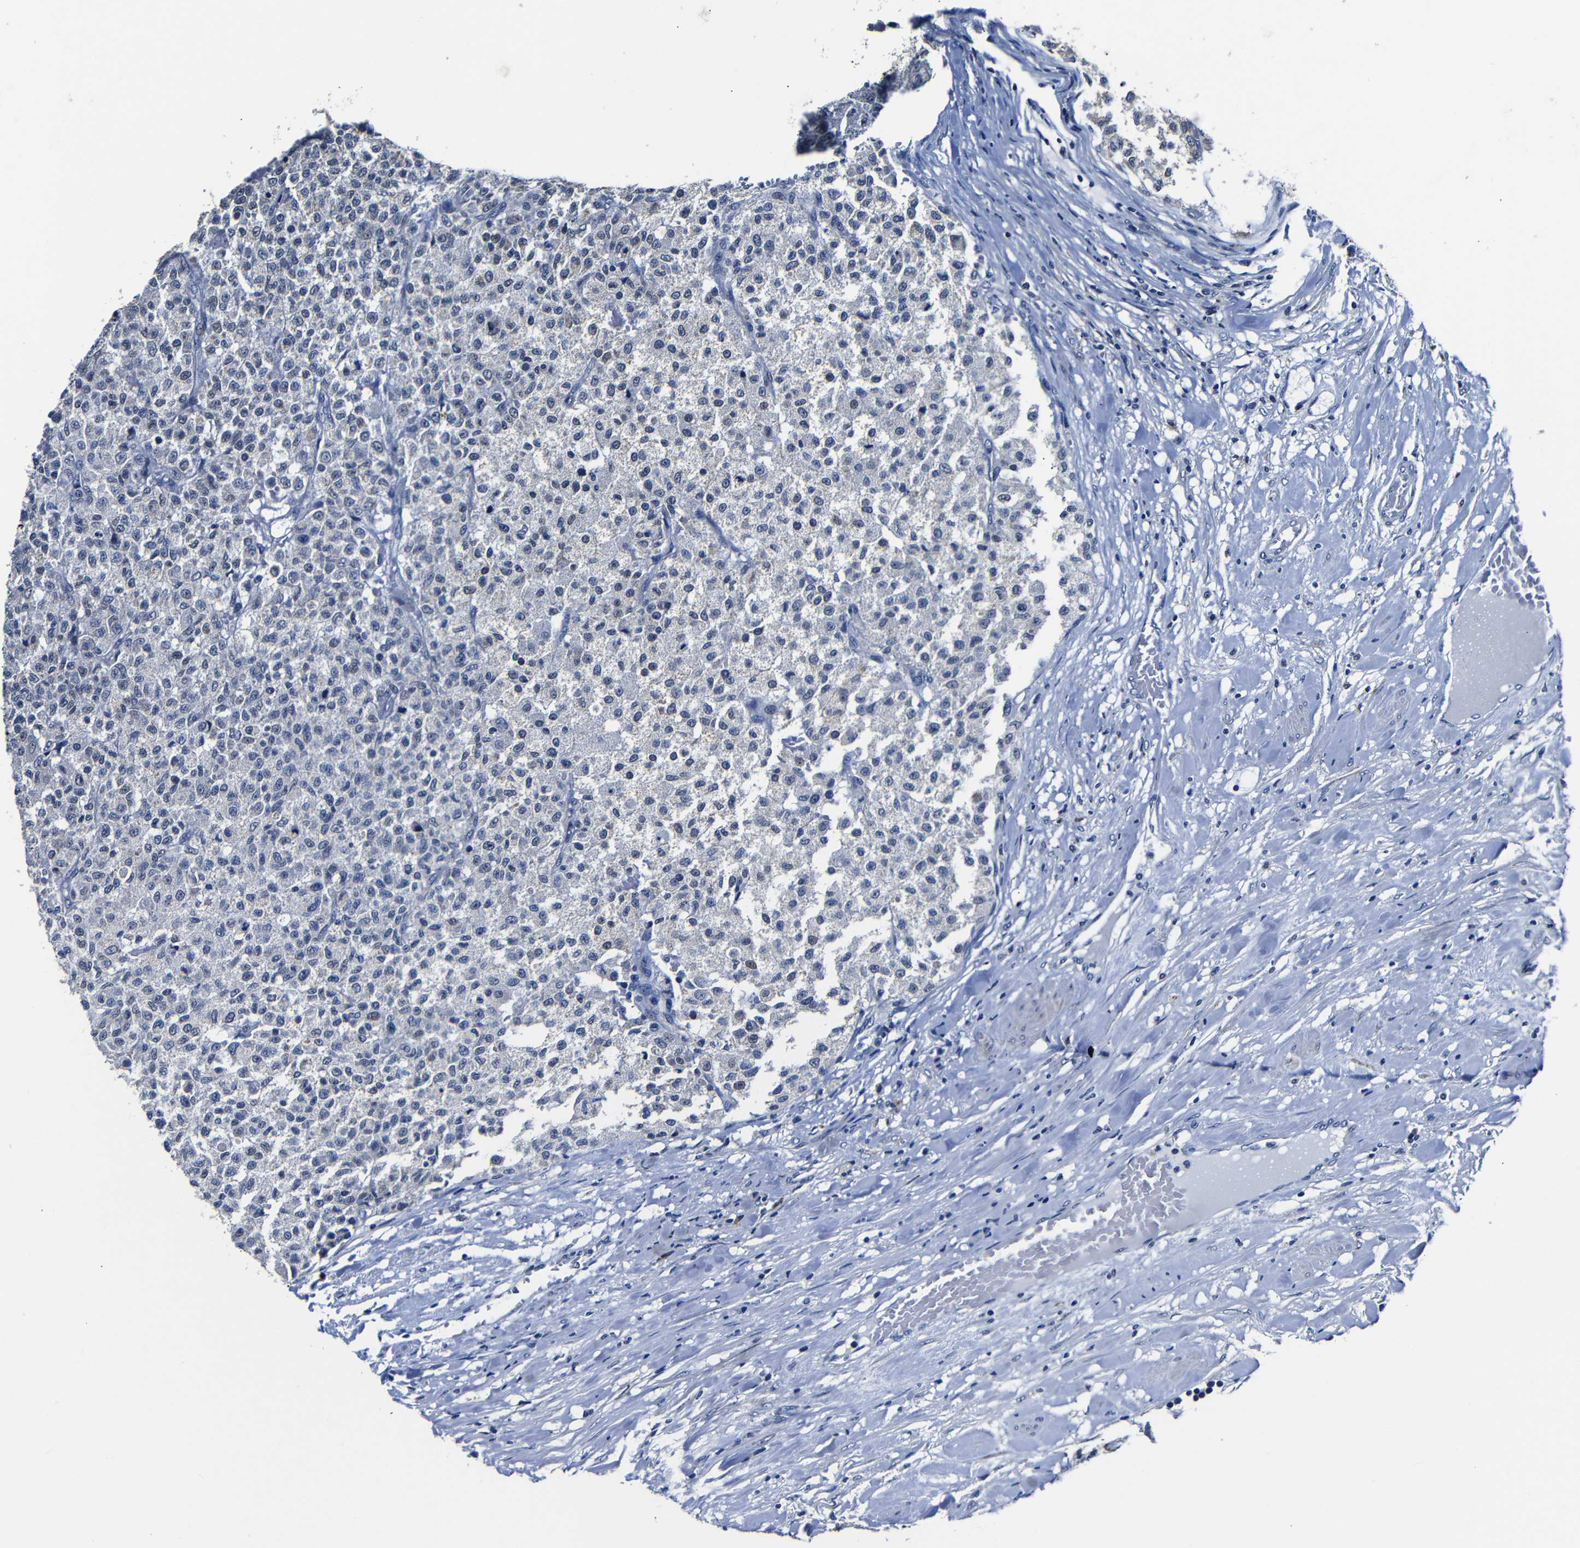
{"staining": {"intensity": "negative", "quantity": "none", "location": "none"}, "tissue": "testis cancer", "cell_type": "Tumor cells", "image_type": "cancer", "snomed": [{"axis": "morphology", "description": "Seminoma, NOS"}, {"axis": "topography", "description": "Testis"}], "caption": "Micrograph shows no protein staining in tumor cells of testis cancer tissue. Nuclei are stained in blue.", "gene": "DEPP1", "patient": {"sex": "male", "age": 59}}